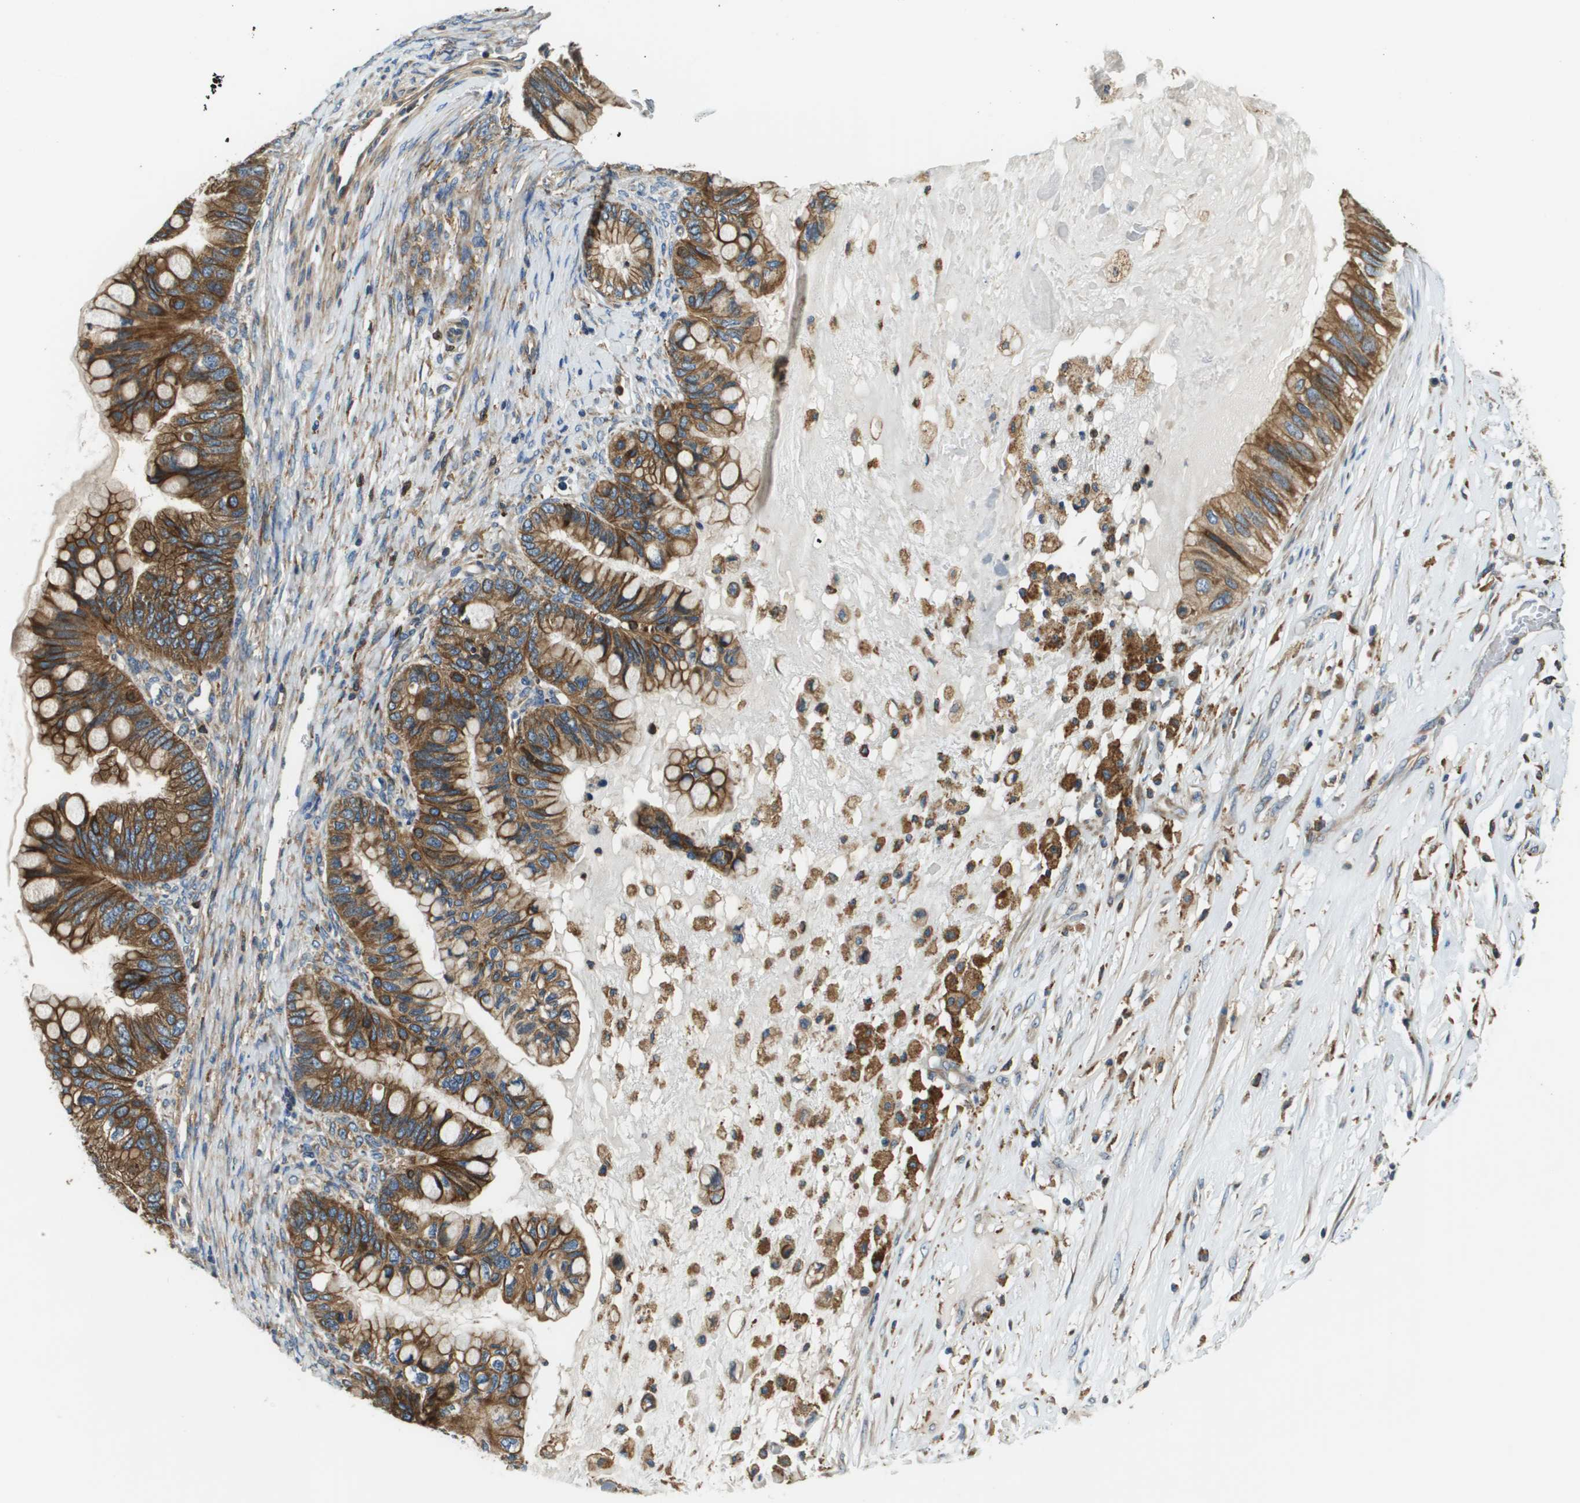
{"staining": {"intensity": "moderate", "quantity": ">75%", "location": "cytoplasmic/membranous"}, "tissue": "ovarian cancer", "cell_type": "Tumor cells", "image_type": "cancer", "snomed": [{"axis": "morphology", "description": "Cystadenocarcinoma, mucinous, NOS"}, {"axis": "topography", "description": "Ovary"}], "caption": "DAB immunohistochemical staining of ovarian cancer (mucinous cystadenocarcinoma) shows moderate cytoplasmic/membranous protein positivity in approximately >75% of tumor cells. Nuclei are stained in blue.", "gene": "CNPY3", "patient": {"sex": "female", "age": 80}}